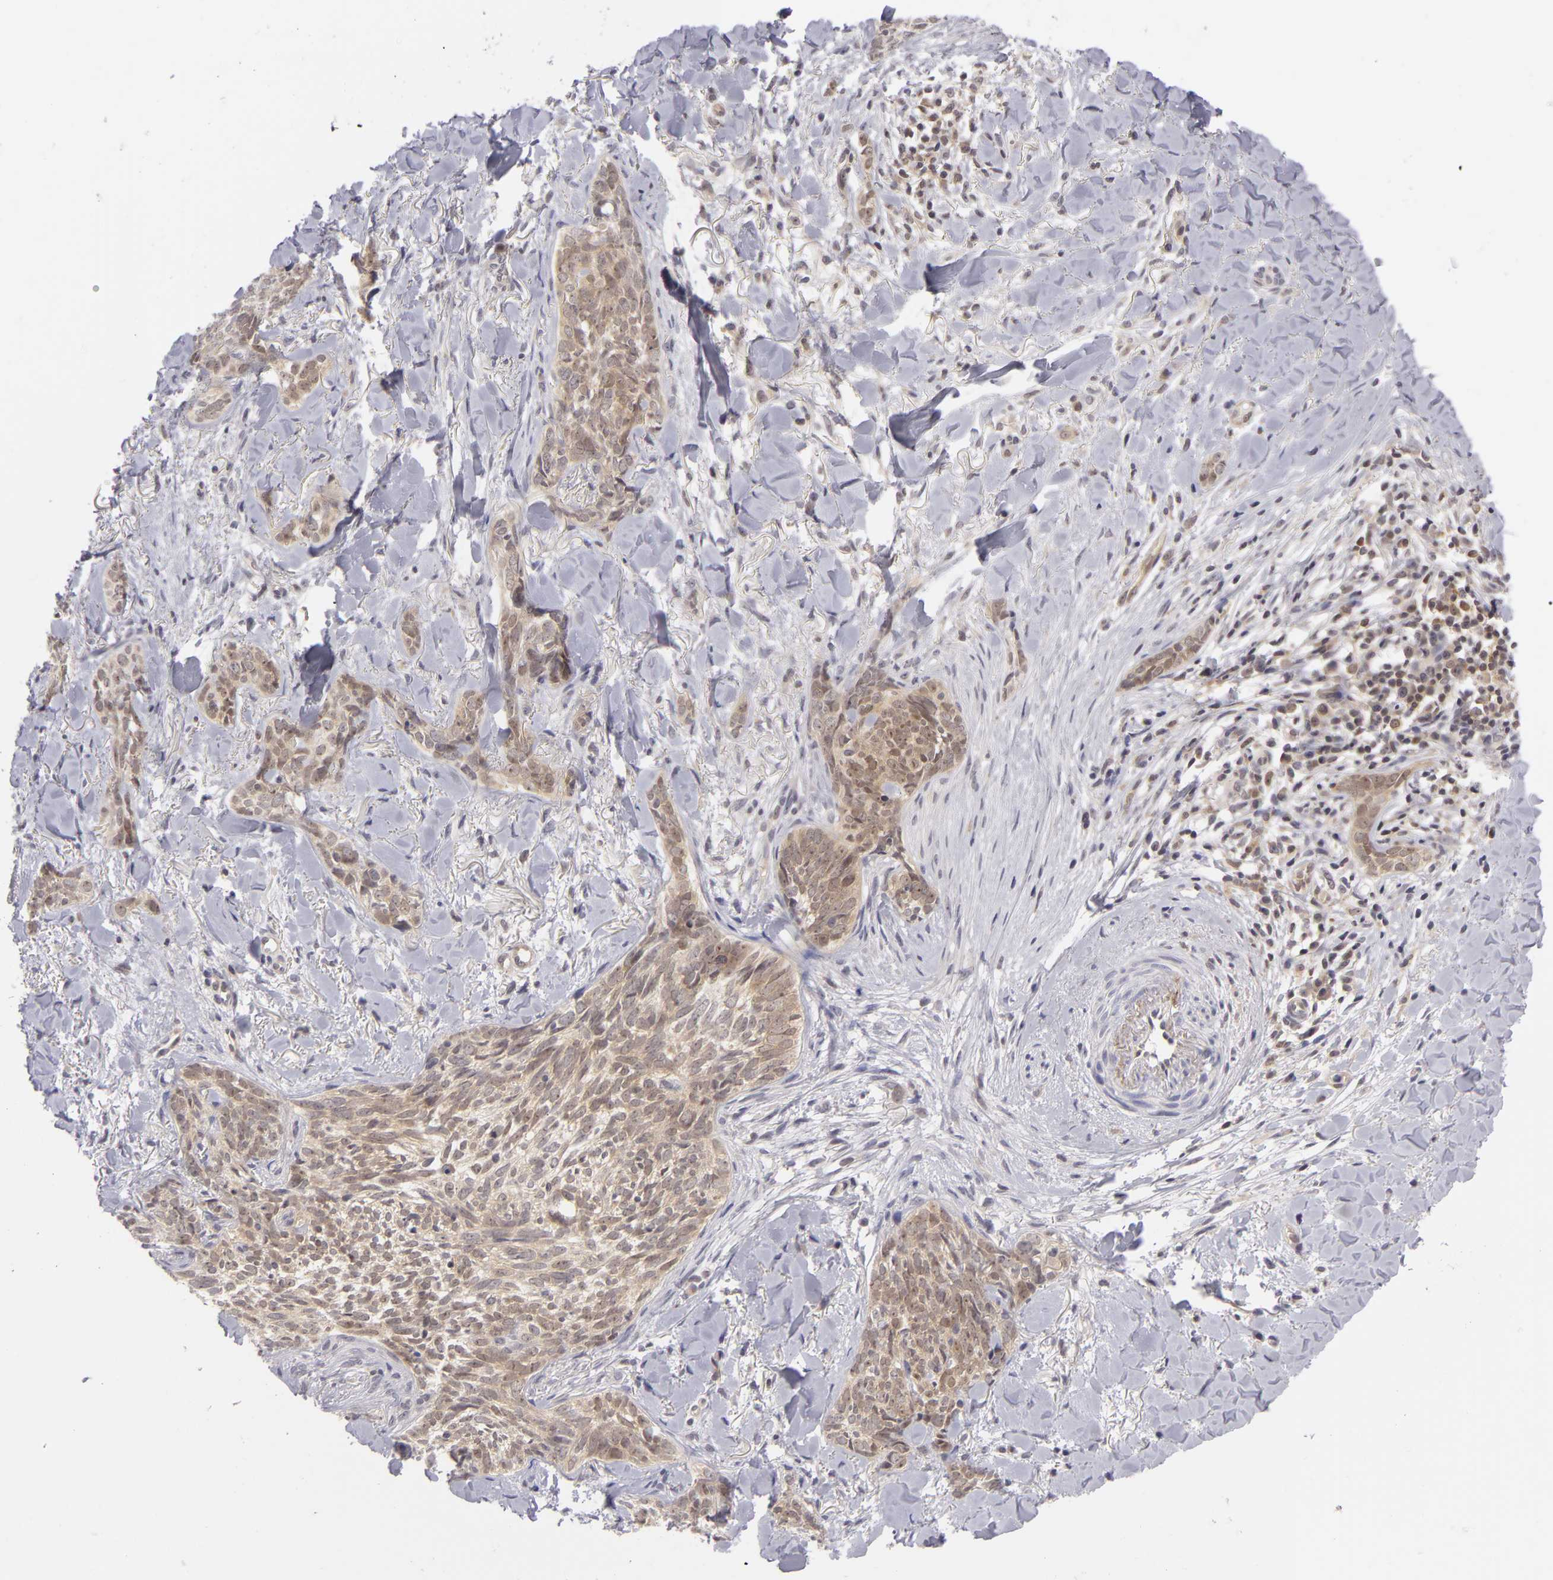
{"staining": {"intensity": "moderate", "quantity": ">75%", "location": "cytoplasmic/membranous"}, "tissue": "skin cancer", "cell_type": "Tumor cells", "image_type": "cancer", "snomed": [{"axis": "morphology", "description": "Basal cell carcinoma"}, {"axis": "topography", "description": "Skin"}], "caption": "IHC (DAB (3,3'-diaminobenzidine)) staining of human skin basal cell carcinoma demonstrates moderate cytoplasmic/membranous protein staining in approximately >75% of tumor cells.", "gene": "BCL10", "patient": {"sex": "female", "age": 81}}